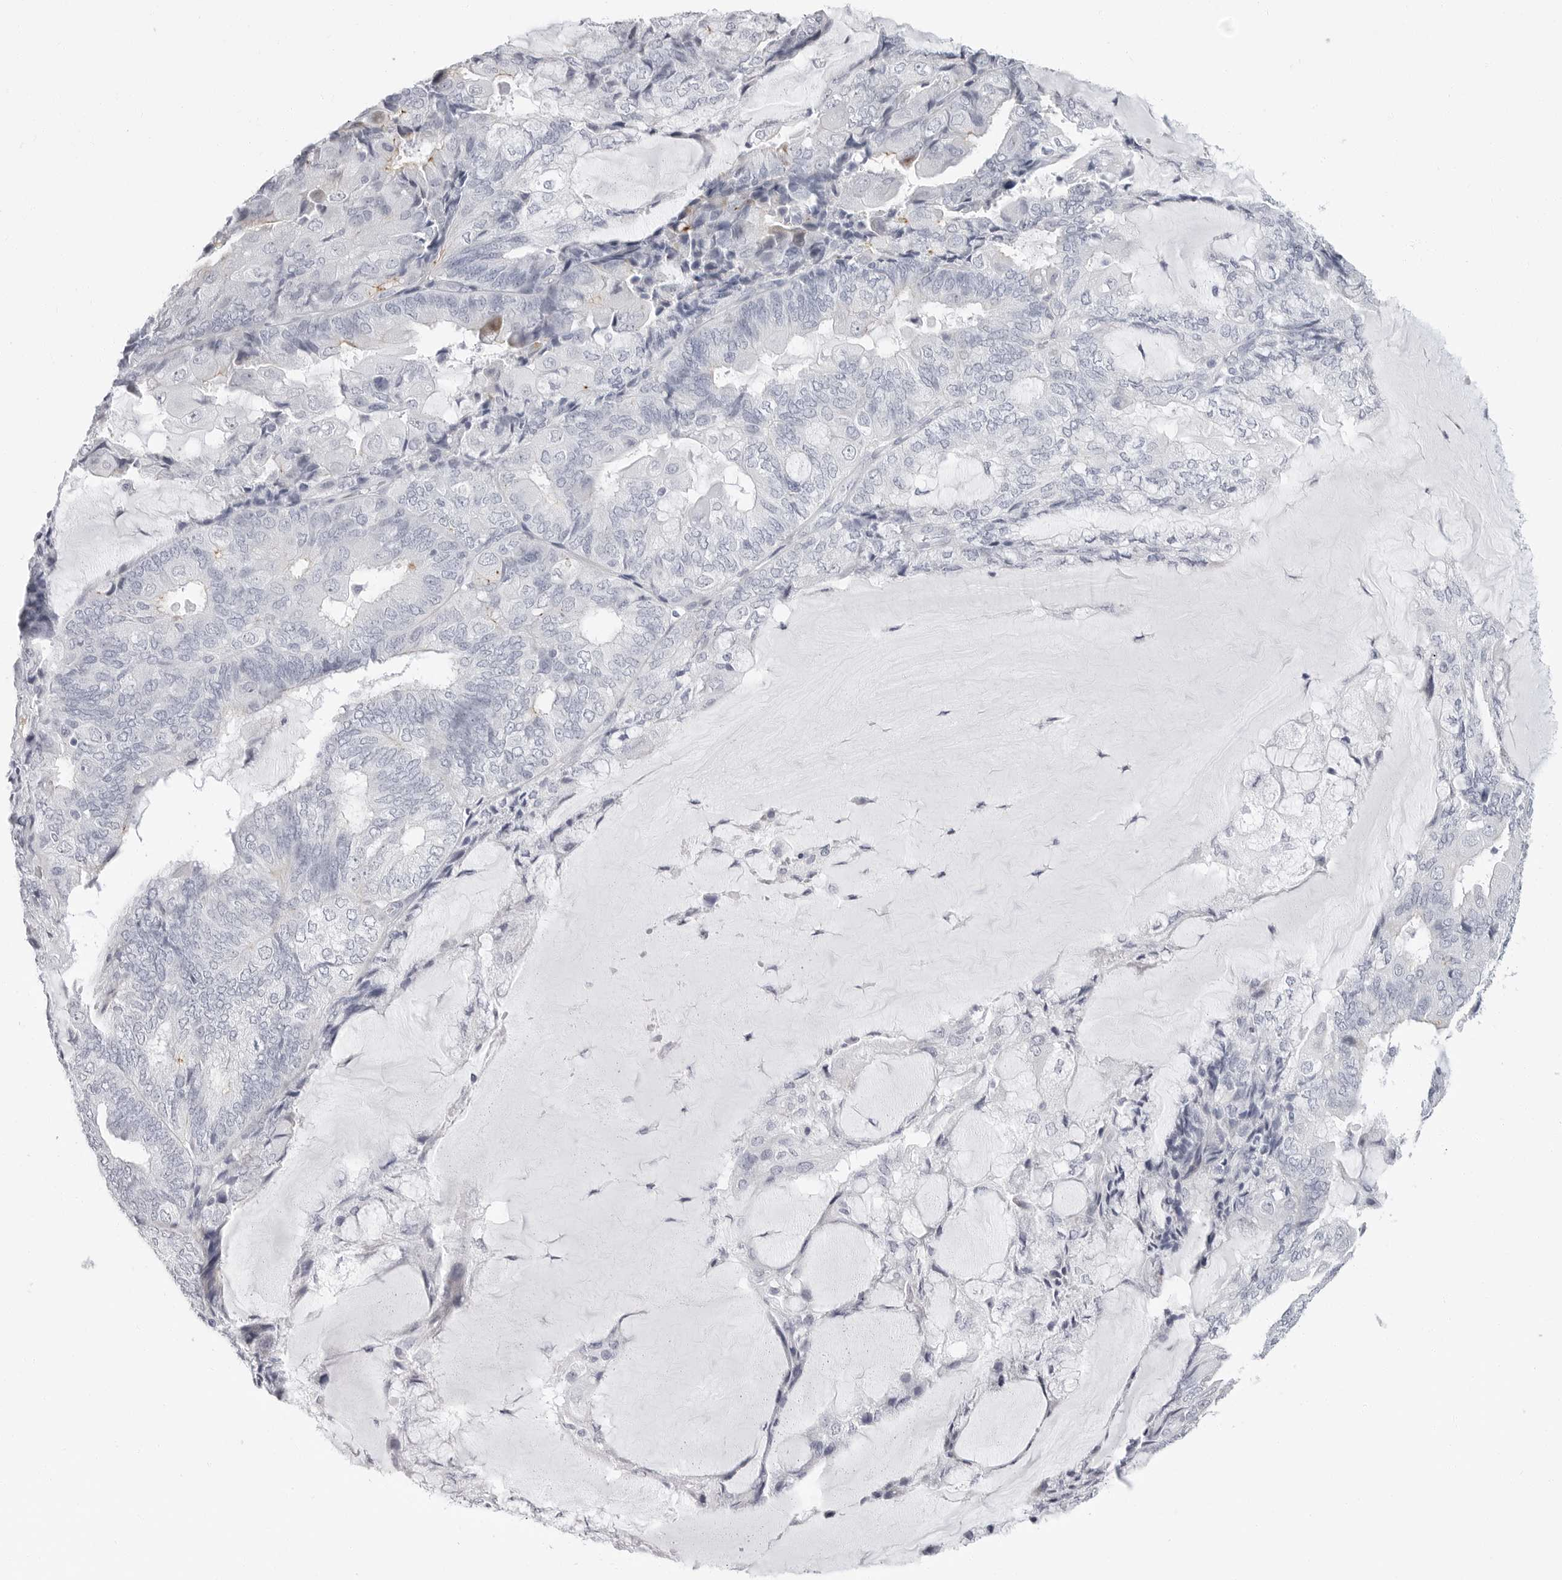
{"staining": {"intensity": "negative", "quantity": "none", "location": "none"}, "tissue": "endometrial cancer", "cell_type": "Tumor cells", "image_type": "cancer", "snomed": [{"axis": "morphology", "description": "Adenocarcinoma, NOS"}, {"axis": "topography", "description": "Endometrium"}], "caption": "IHC of human endometrial cancer (adenocarcinoma) demonstrates no expression in tumor cells. (DAB IHC visualized using brightfield microscopy, high magnification).", "gene": "ERICH3", "patient": {"sex": "female", "age": 81}}